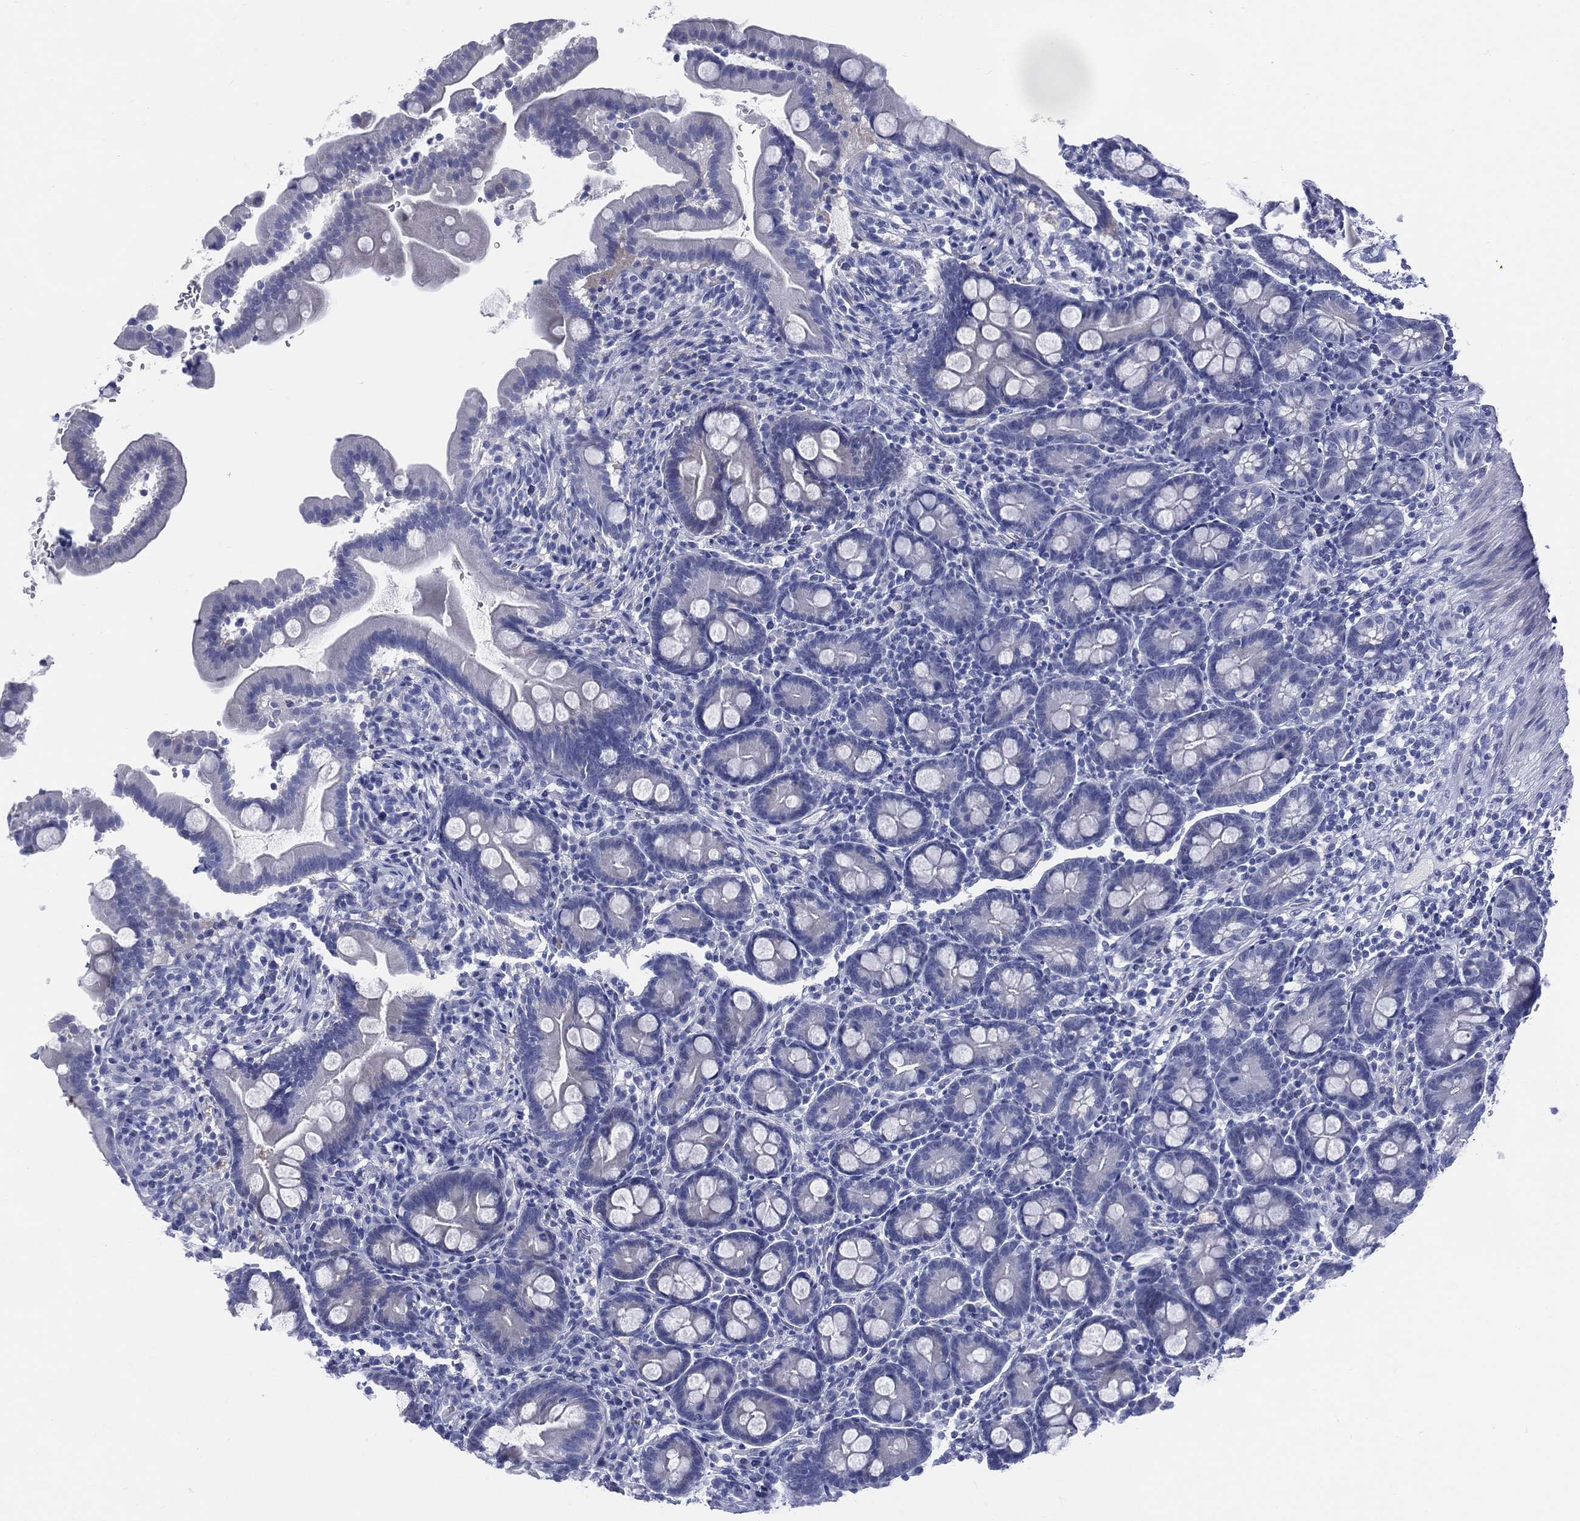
{"staining": {"intensity": "negative", "quantity": "none", "location": "none"}, "tissue": "small intestine", "cell_type": "Glandular cells", "image_type": "normal", "snomed": [{"axis": "morphology", "description": "Normal tissue, NOS"}, {"axis": "topography", "description": "Small intestine"}], "caption": "Small intestine stained for a protein using IHC shows no positivity glandular cells.", "gene": "ENSG00000285953", "patient": {"sex": "female", "age": 44}}